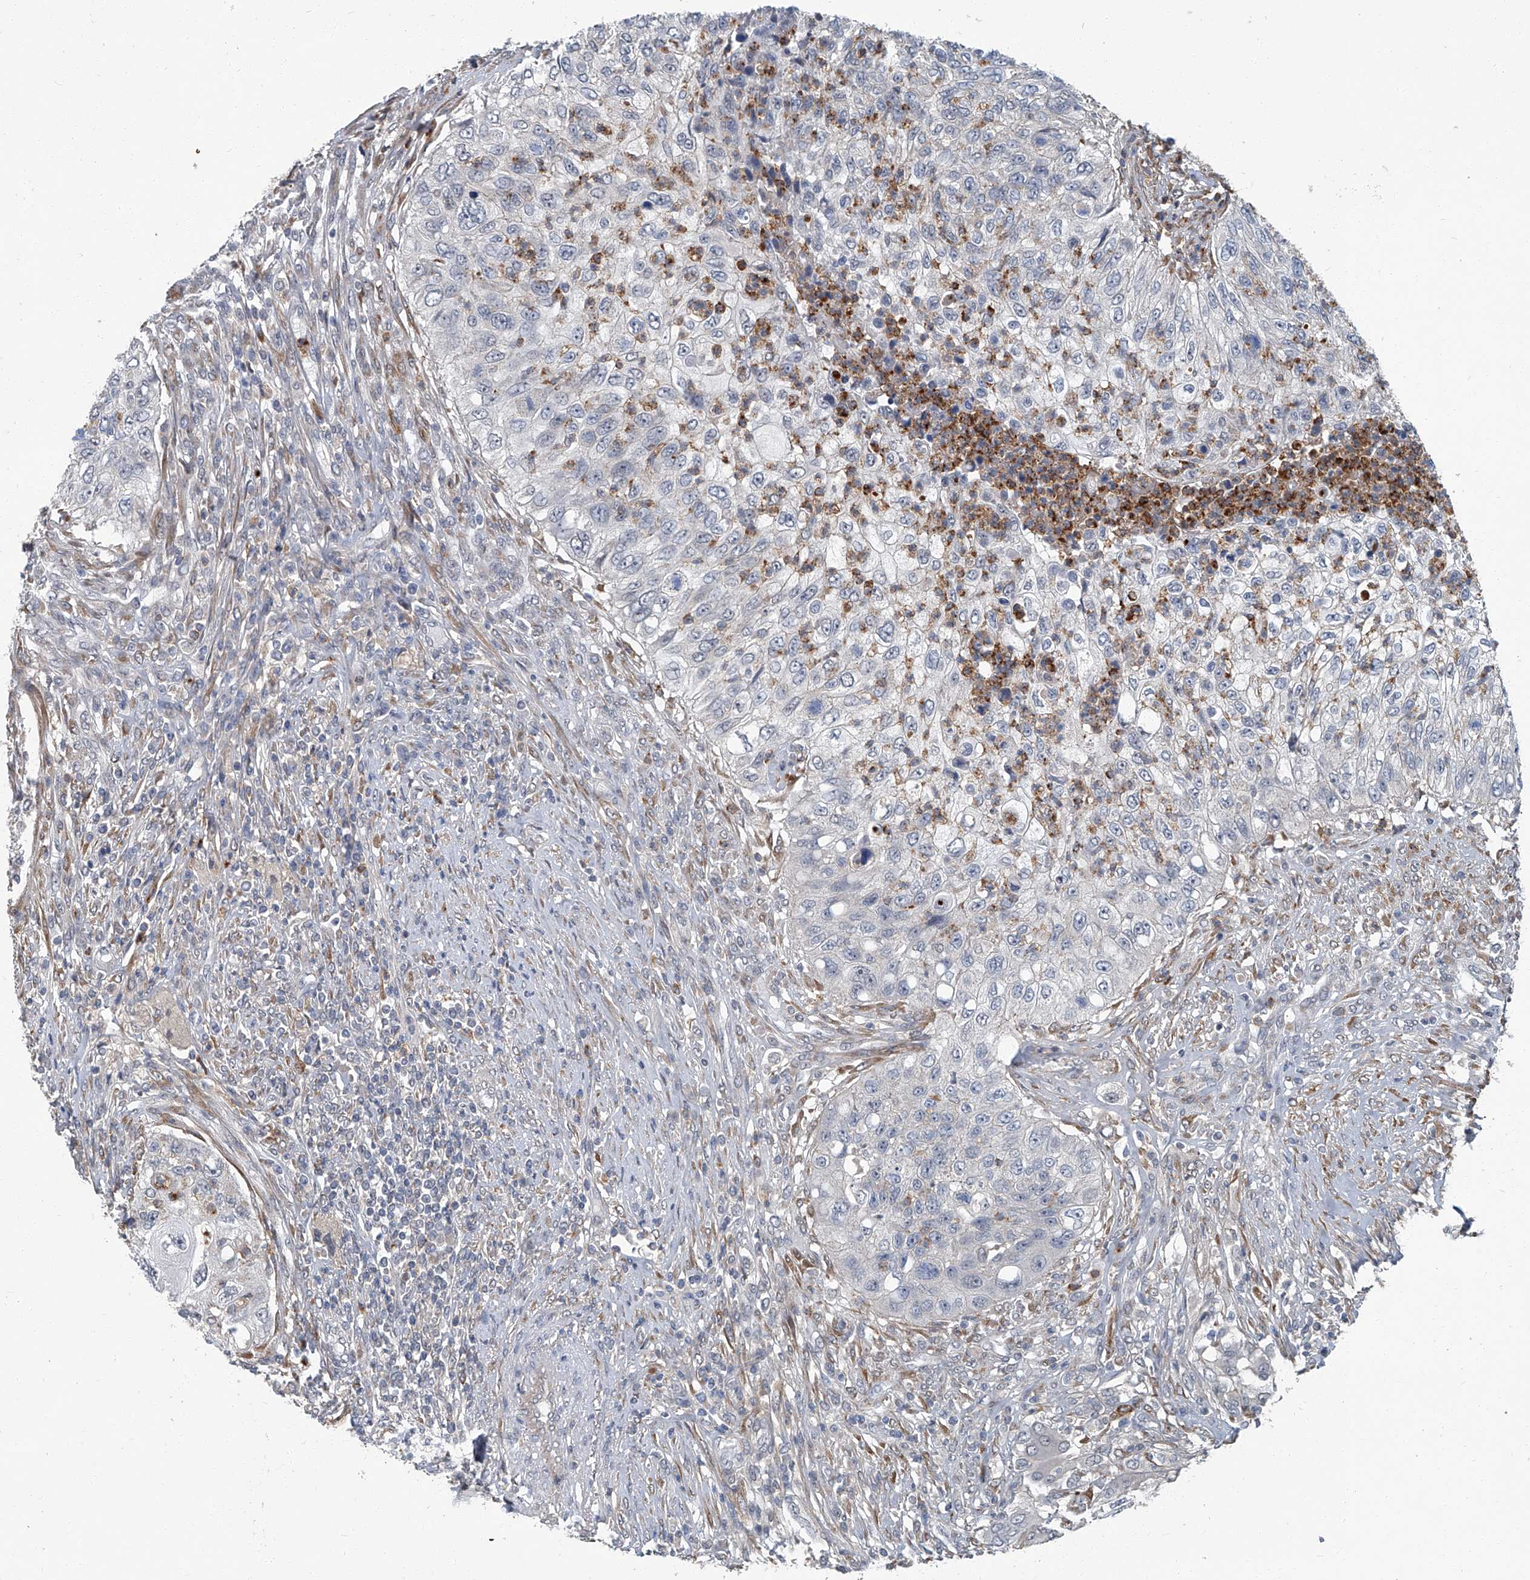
{"staining": {"intensity": "negative", "quantity": "none", "location": "none"}, "tissue": "urothelial cancer", "cell_type": "Tumor cells", "image_type": "cancer", "snomed": [{"axis": "morphology", "description": "Urothelial carcinoma, High grade"}, {"axis": "topography", "description": "Urinary bladder"}], "caption": "The photomicrograph exhibits no staining of tumor cells in high-grade urothelial carcinoma.", "gene": "AKNAD1", "patient": {"sex": "female", "age": 60}}